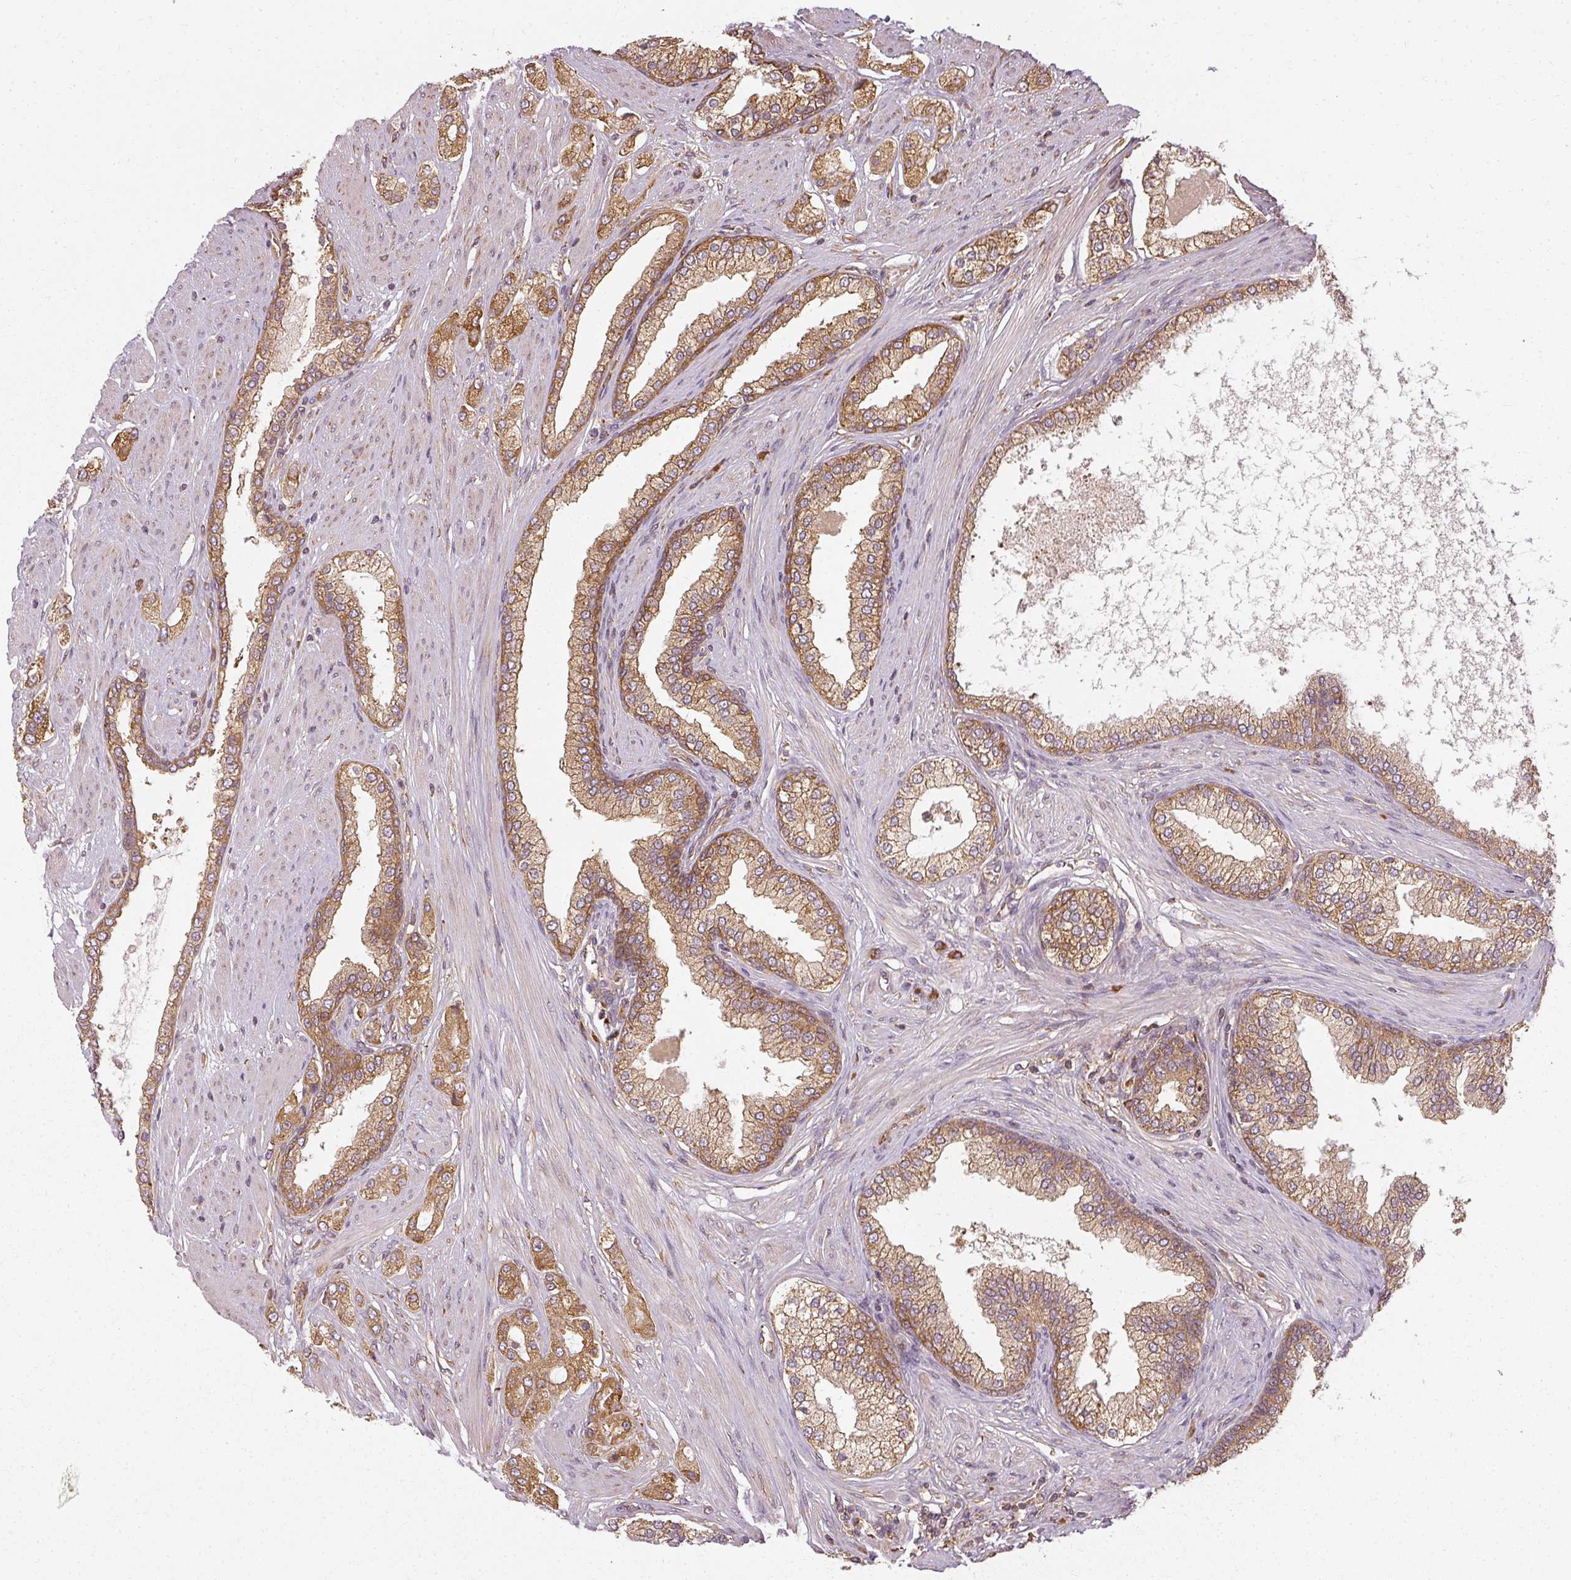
{"staining": {"intensity": "strong", "quantity": ">75%", "location": "cytoplasmic/membranous"}, "tissue": "prostate cancer", "cell_type": "Tumor cells", "image_type": "cancer", "snomed": [{"axis": "morphology", "description": "Adenocarcinoma, High grade"}, {"axis": "topography", "description": "Prostate"}], "caption": "Immunohistochemistry (IHC) of adenocarcinoma (high-grade) (prostate) reveals high levels of strong cytoplasmic/membranous positivity in about >75% of tumor cells. (Stains: DAB (3,3'-diaminobenzidine) in brown, nuclei in blue, Microscopy: brightfield microscopy at high magnification).", "gene": "RPL24", "patient": {"sex": "male", "age": 68}}